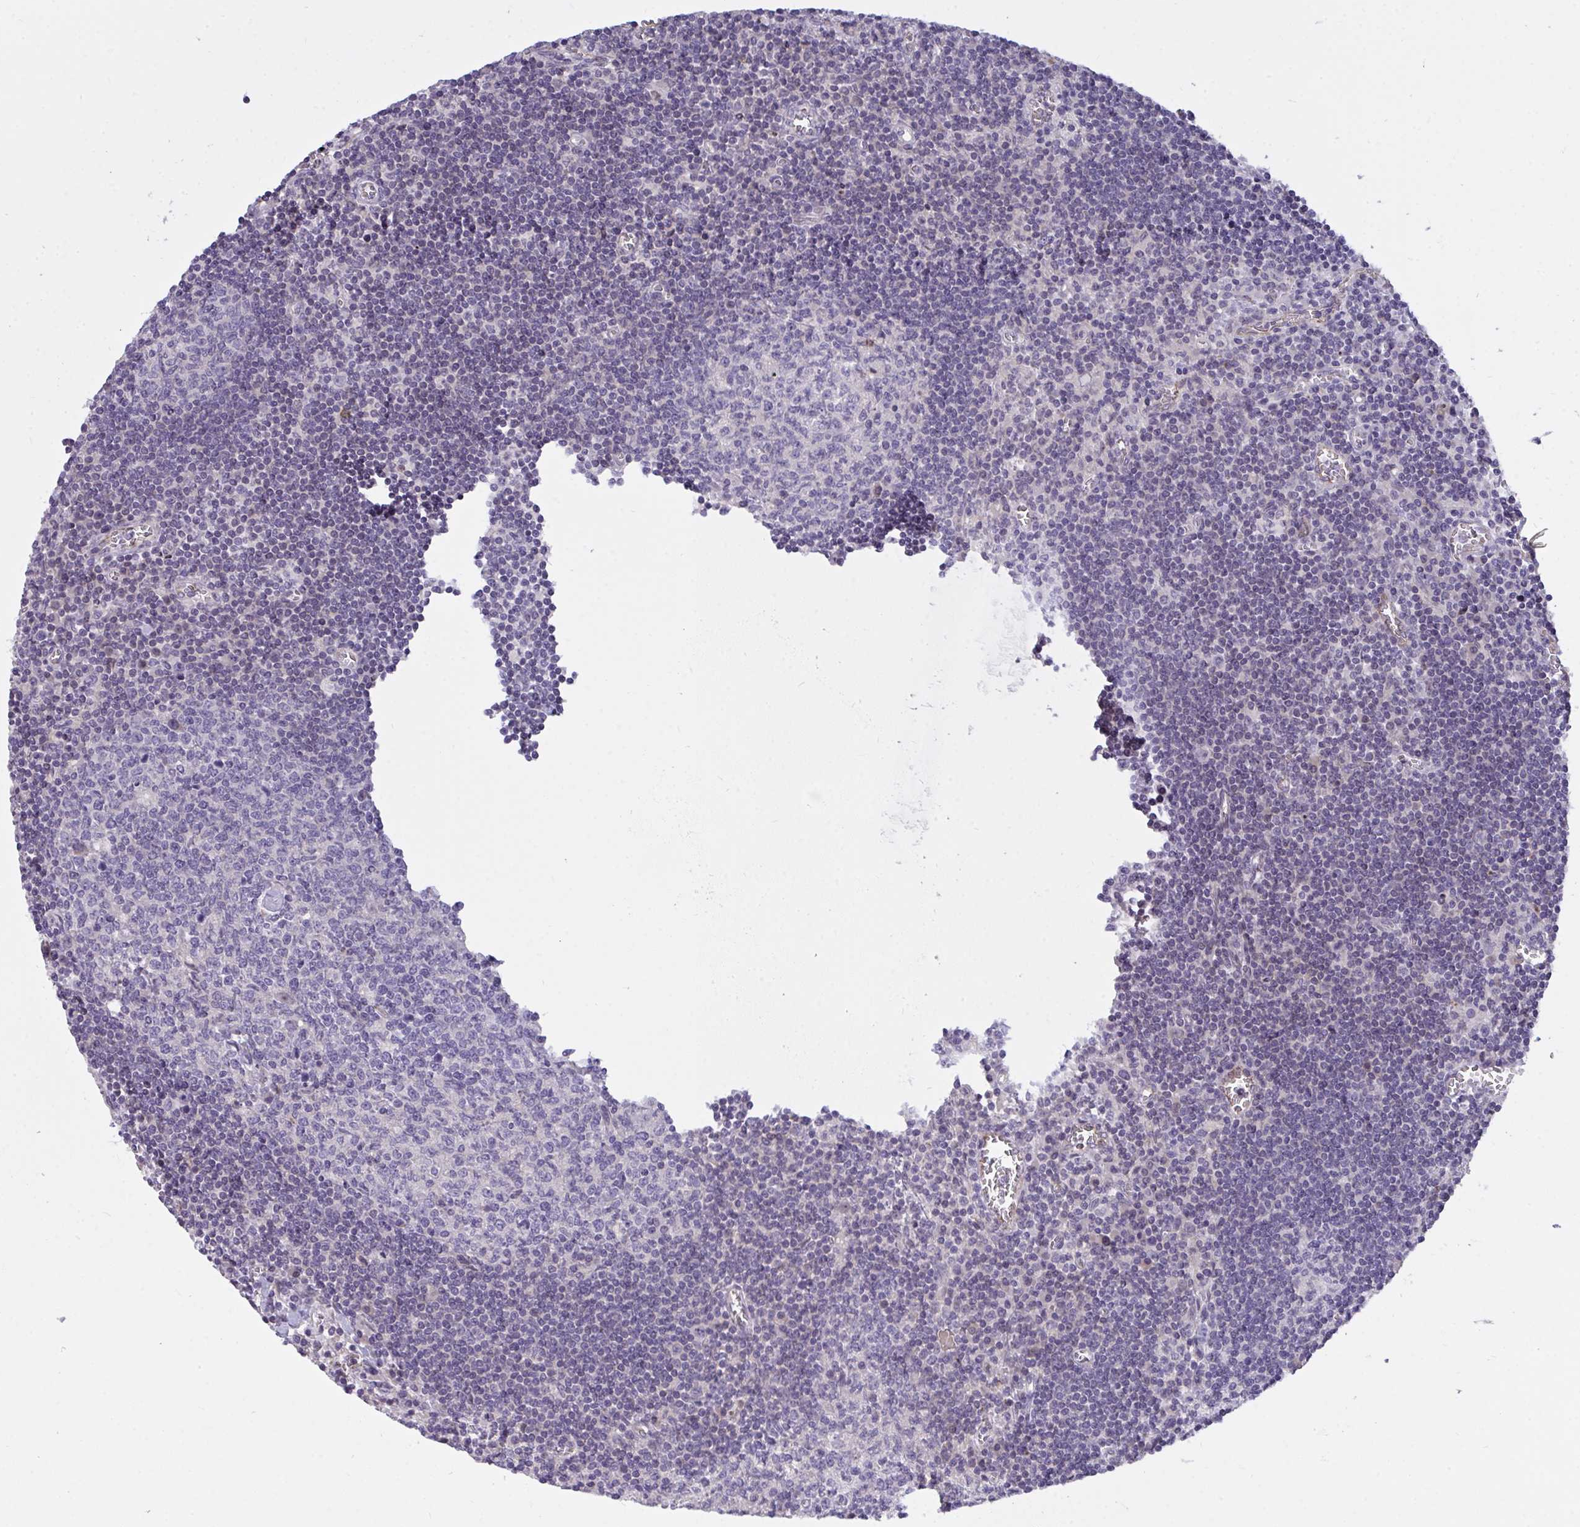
{"staining": {"intensity": "negative", "quantity": "none", "location": "none"}, "tissue": "lymph node", "cell_type": "Germinal center cells", "image_type": "normal", "snomed": [{"axis": "morphology", "description": "Normal tissue, NOS"}, {"axis": "topography", "description": "Lymph node"}], "caption": "DAB (3,3'-diaminobenzidine) immunohistochemical staining of unremarkable human lymph node exhibits no significant expression in germinal center cells.", "gene": "SEMA6B", "patient": {"sex": "male", "age": 67}}